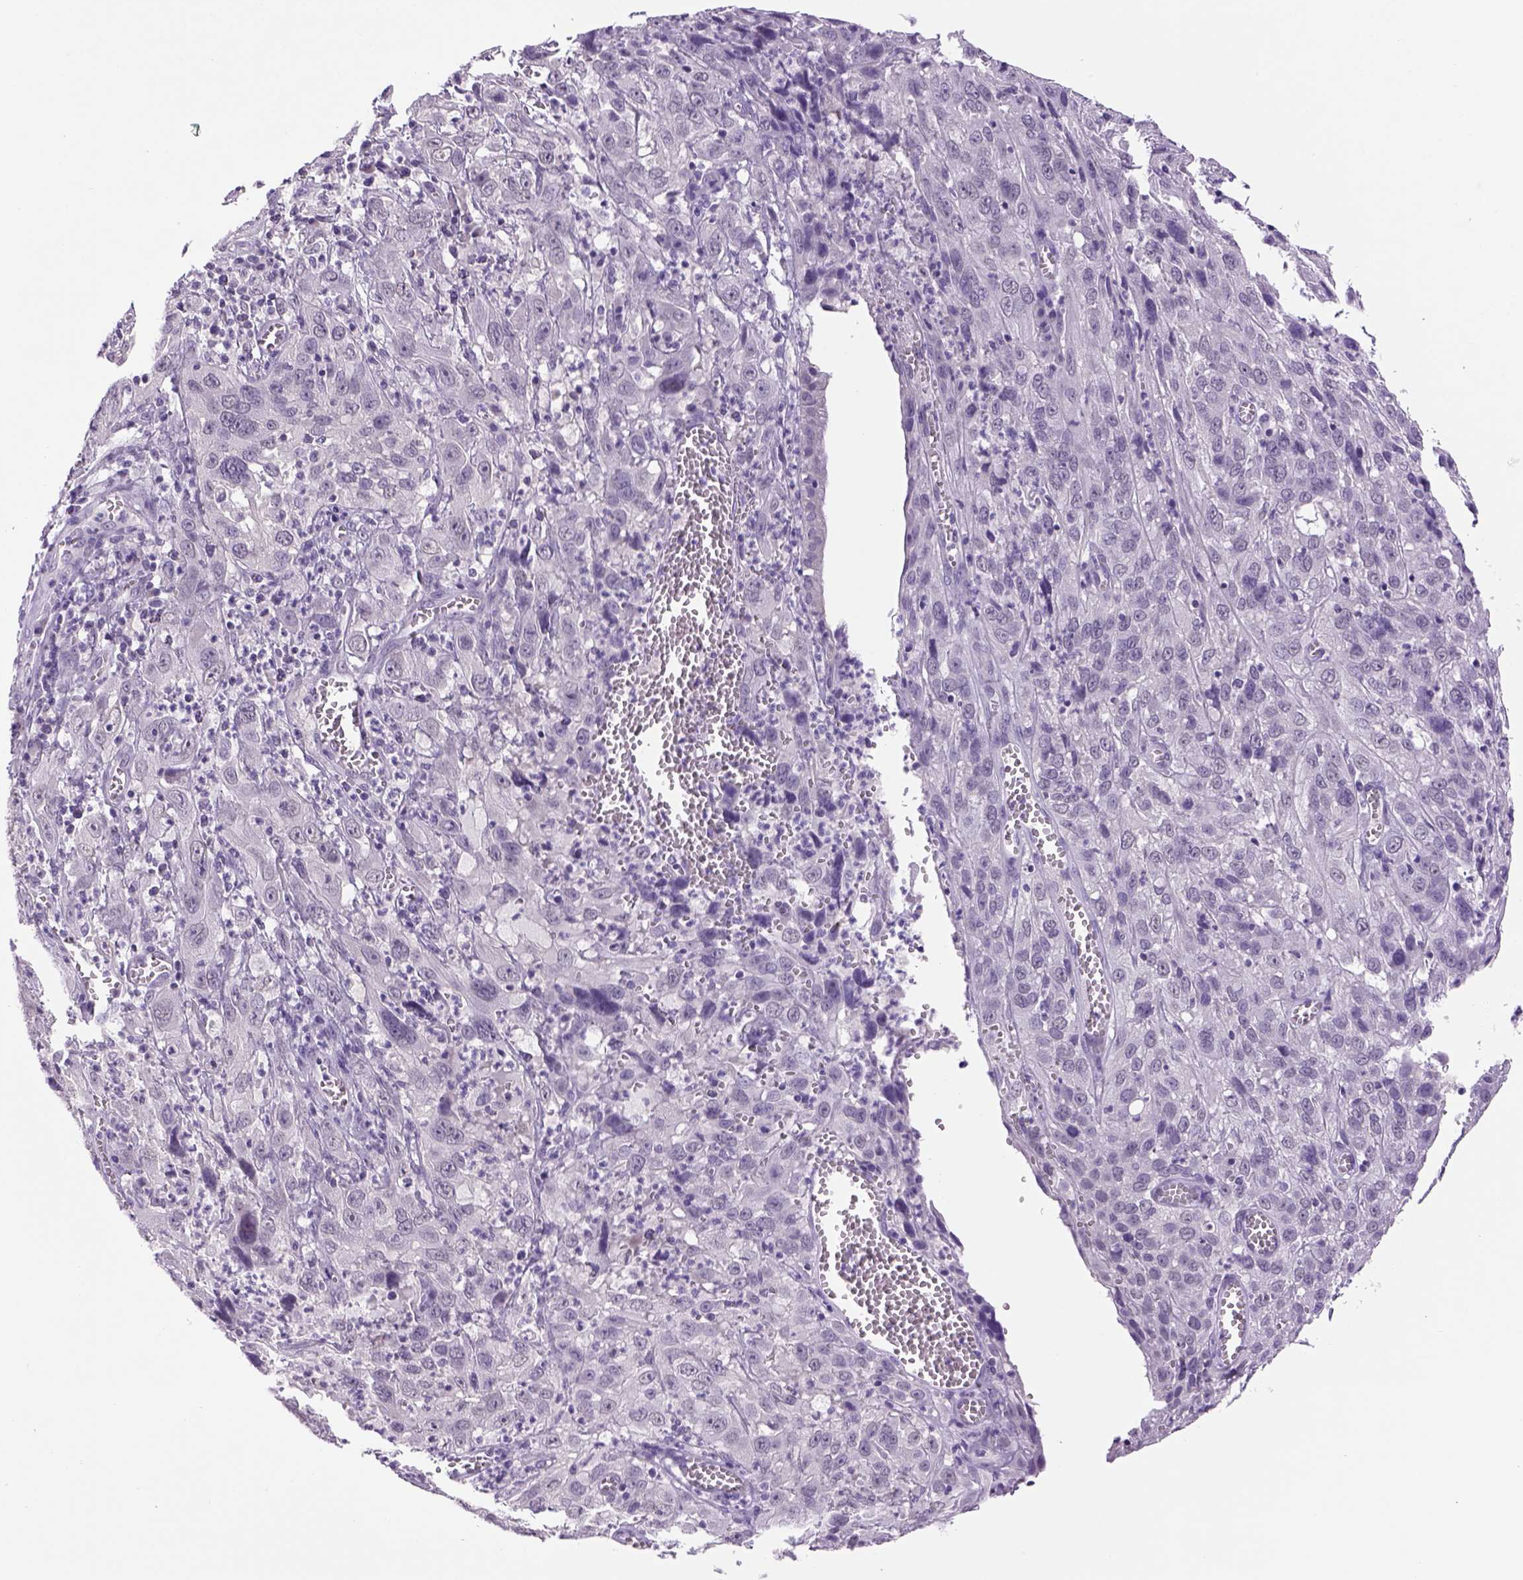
{"staining": {"intensity": "negative", "quantity": "none", "location": "none"}, "tissue": "cervical cancer", "cell_type": "Tumor cells", "image_type": "cancer", "snomed": [{"axis": "morphology", "description": "Squamous cell carcinoma, NOS"}, {"axis": "topography", "description": "Cervix"}], "caption": "The immunohistochemistry (IHC) histopathology image has no significant staining in tumor cells of cervical cancer (squamous cell carcinoma) tissue. Nuclei are stained in blue.", "gene": "DBH", "patient": {"sex": "female", "age": 32}}